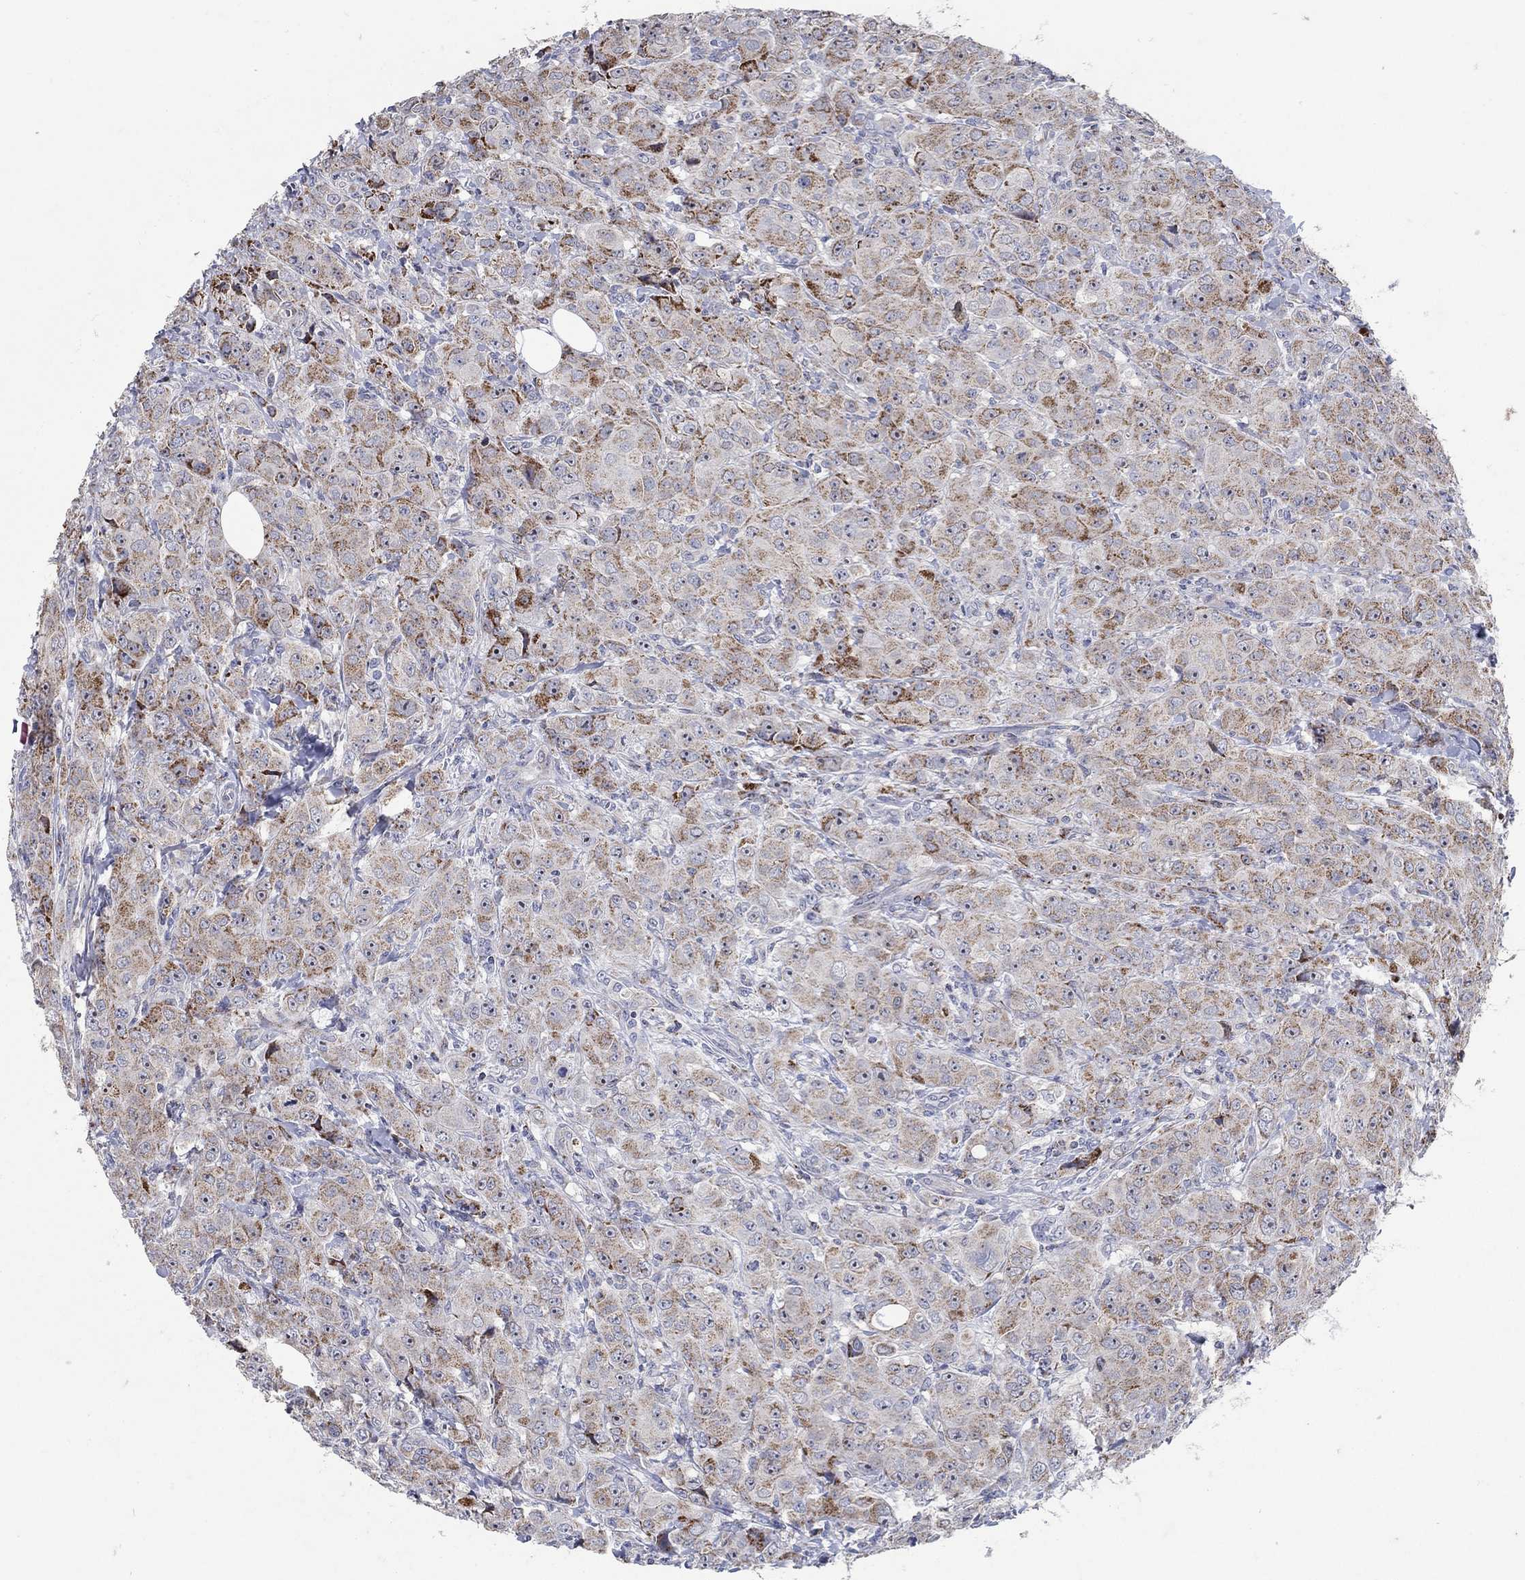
{"staining": {"intensity": "strong", "quantity": "25%-75%", "location": "cytoplasmic/membranous"}, "tissue": "breast cancer", "cell_type": "Tumor cells", "image_type": "cancer", "snomed": [{"axis": "morphology", "description": "Duct carcinoma"}, {"axis": "topography", "description": "Breast"}], "caption": "The immunohistochemical stain labels strong cytoplasmic/membranous staining in tumor cells of breast cancer tissue.", "gene": "HMX2", "patient": {"sex": "female", "age": 43}}